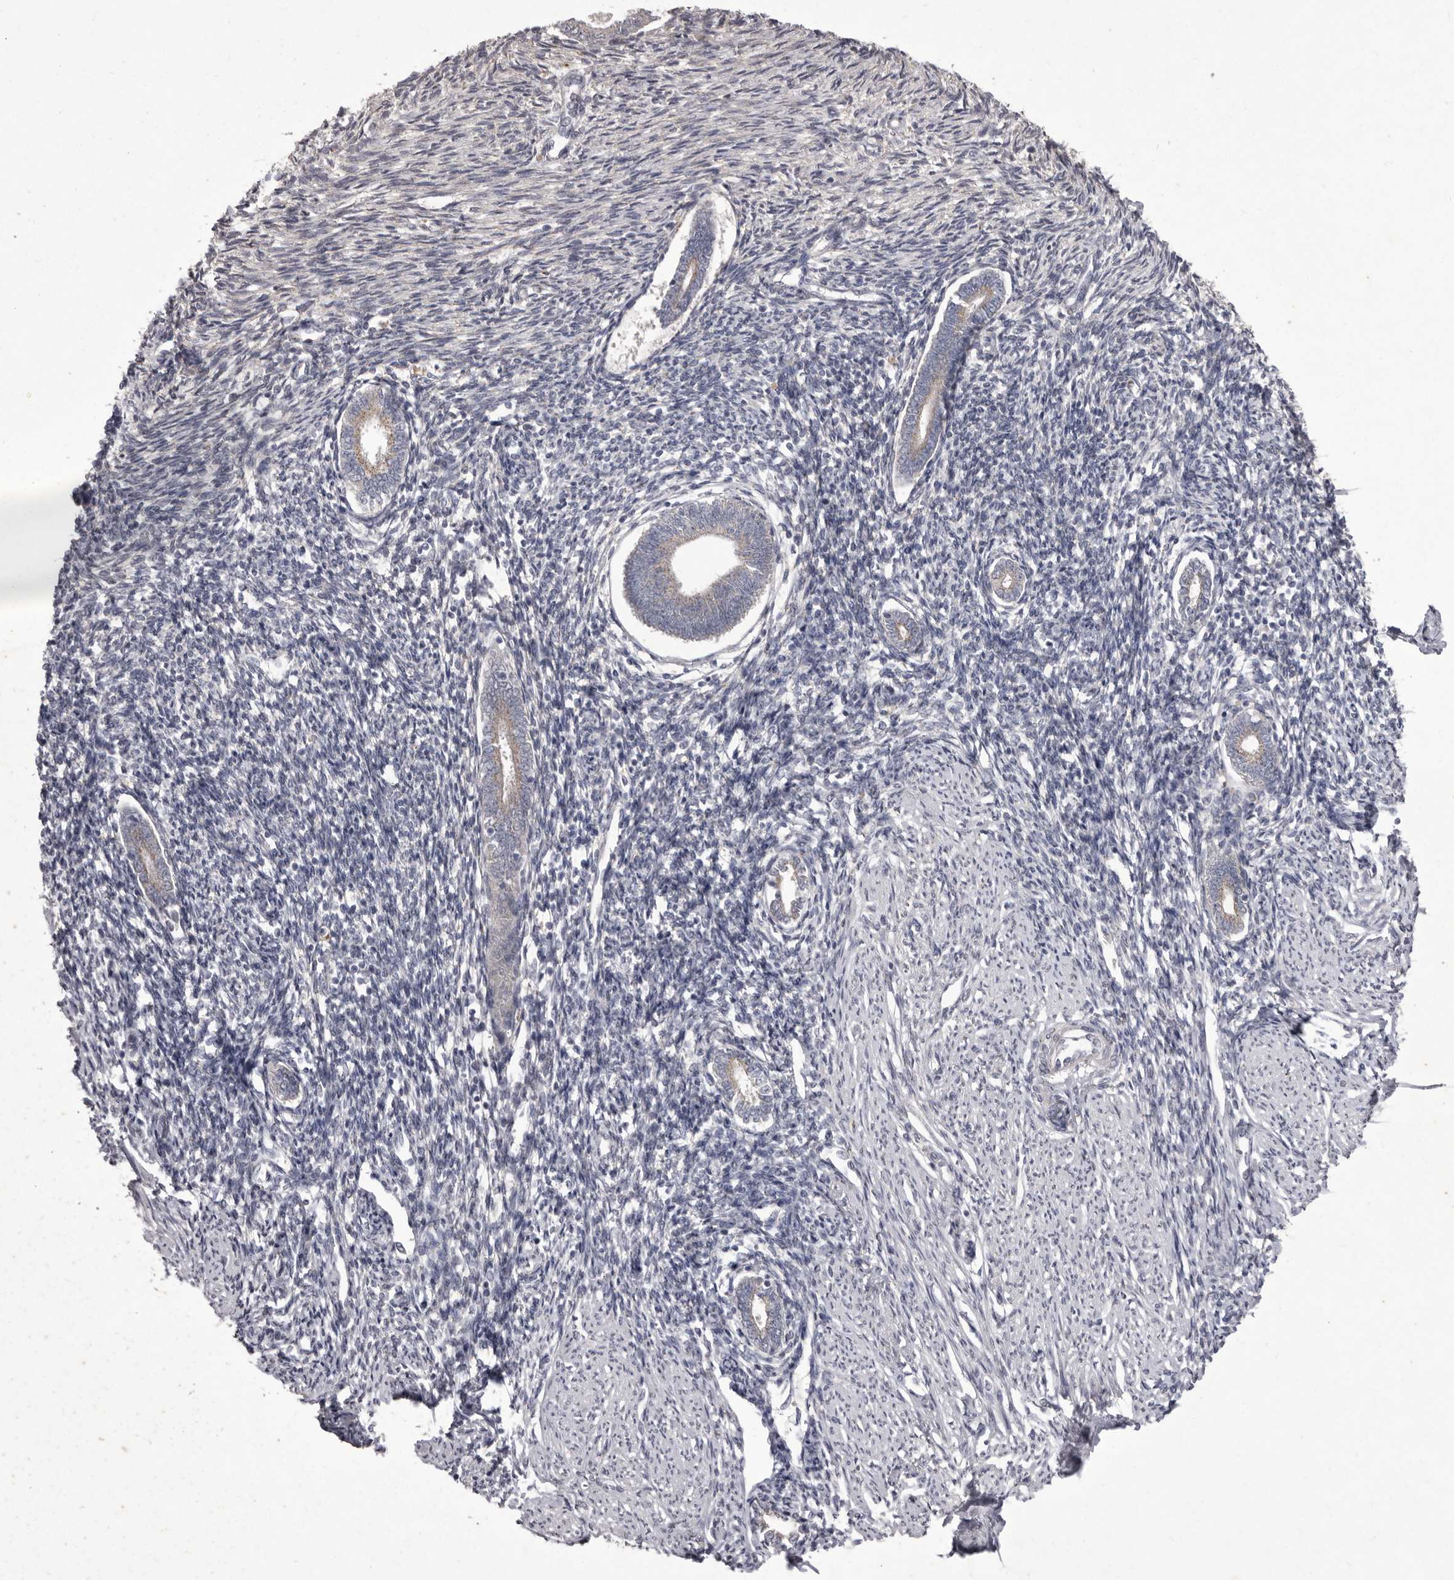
{"staining": {"intensity": "negative", "quantity": "none", "location": "none"}, "tissue": "endometrium", "cell_type": "Cells in endometrial stroma", "image_type": "normal", "snomed": [{"axis": "morphology", "description": "Normal tissue, NOS"}, {"axis": "topography", "description": "Endometrium"}], "caption": "Cells in endometrial stroma show no significant positivity in benign endometrium. Brightfield microscopy of IHC stained with DAB (brown) and hematoxylin (blue), captured at high magnification.", "gene": "P2RX6", "patient": {"sex": "female", "age": 56}}